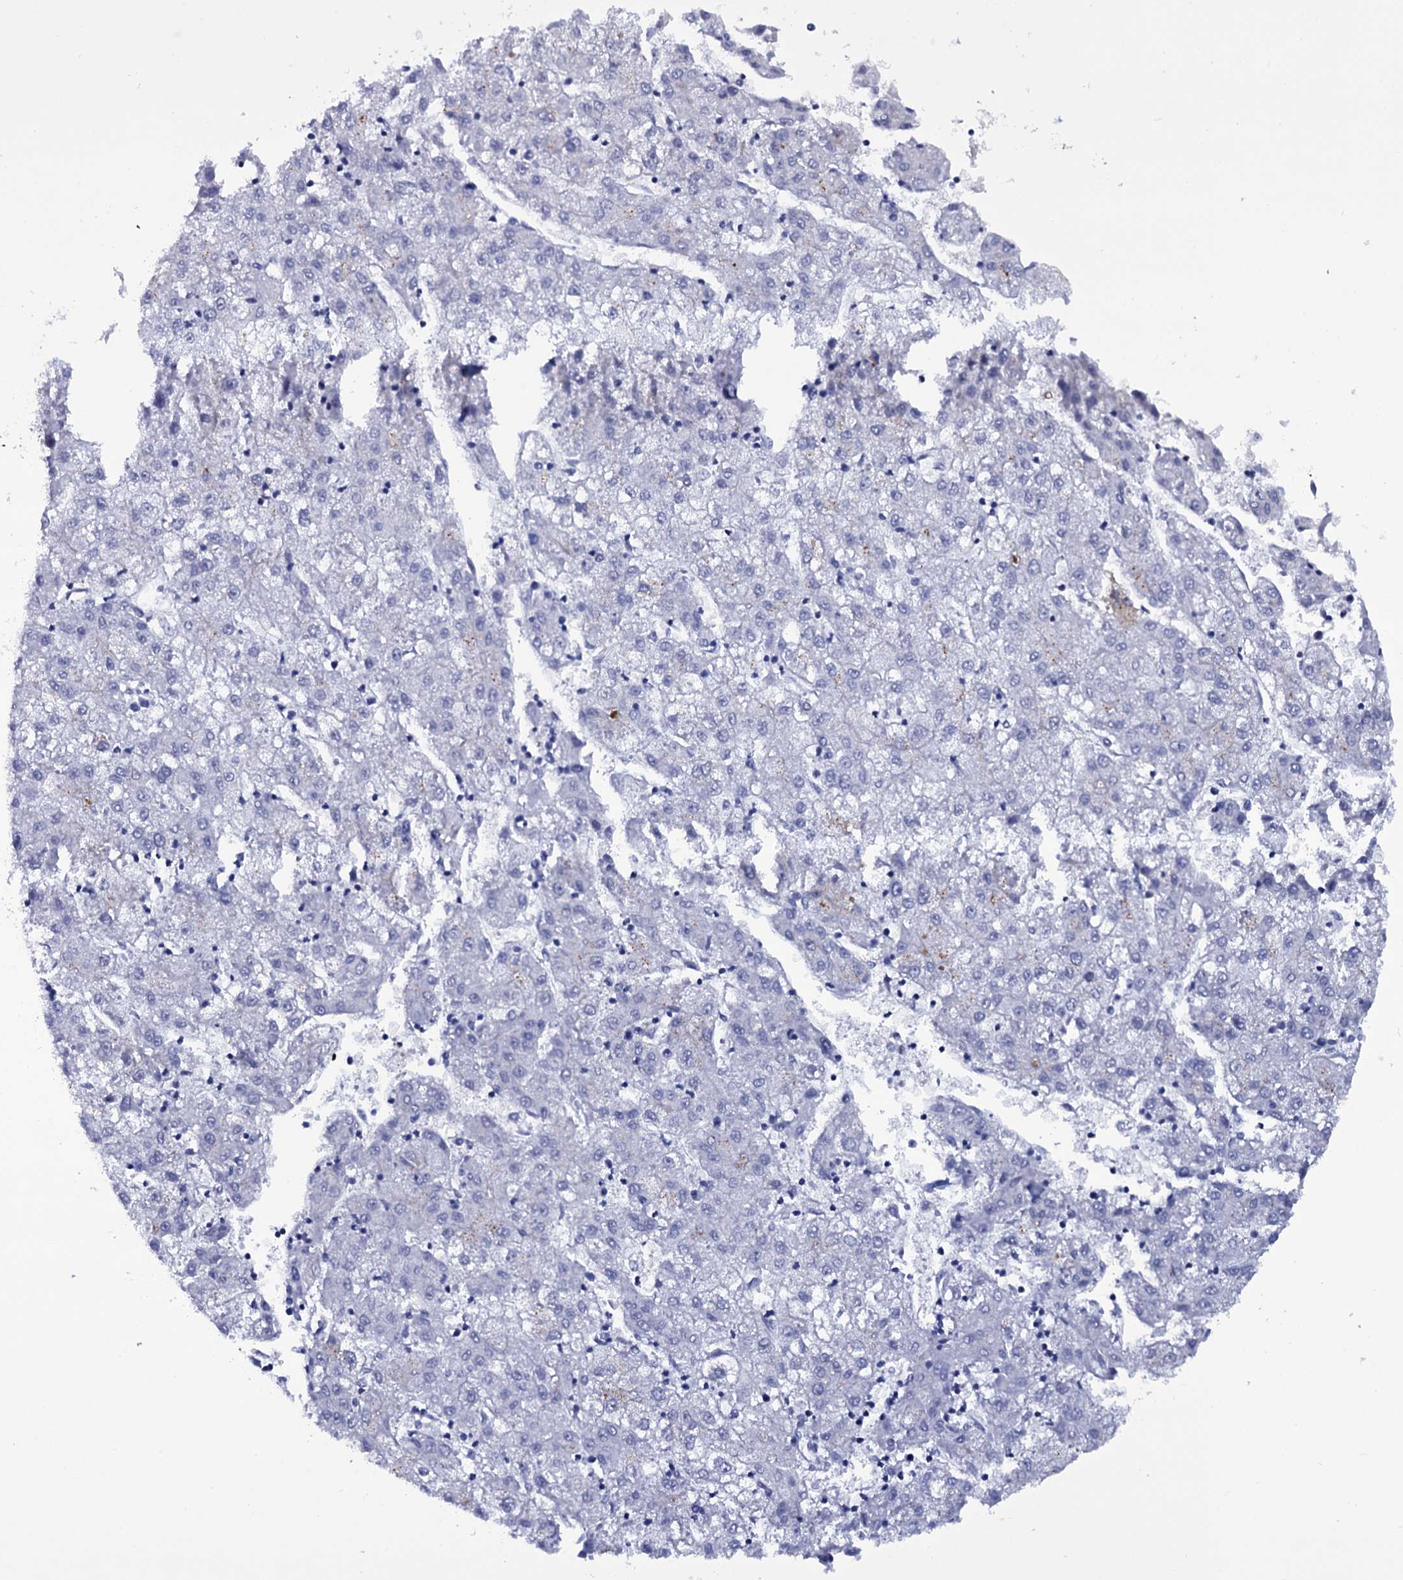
{"staining": {"intensity": "negative", "quantity": "none", "location": "none"}, "tissue": "liver cancer", "cell_type": "Tumor cells", "image_type": "cancer", "snomed": [{"axis": "morphology", "description": "Carcinoma, Hepatocellular, NOS"}, {"axis": "topography", "description": "Liver"}], "caption": "The histopathology image reveals no staining of tumor cells in hepatocellular carcinoma (liver). Brightfield microscopy of immunohistochemistry stained with DAB (3,3'-diaminobenzidine) (brown) and hematoxylin (blue), captured at high magnification.", "gene": "ITPRID2", "patient": {"sex": "male", "age": 72}}